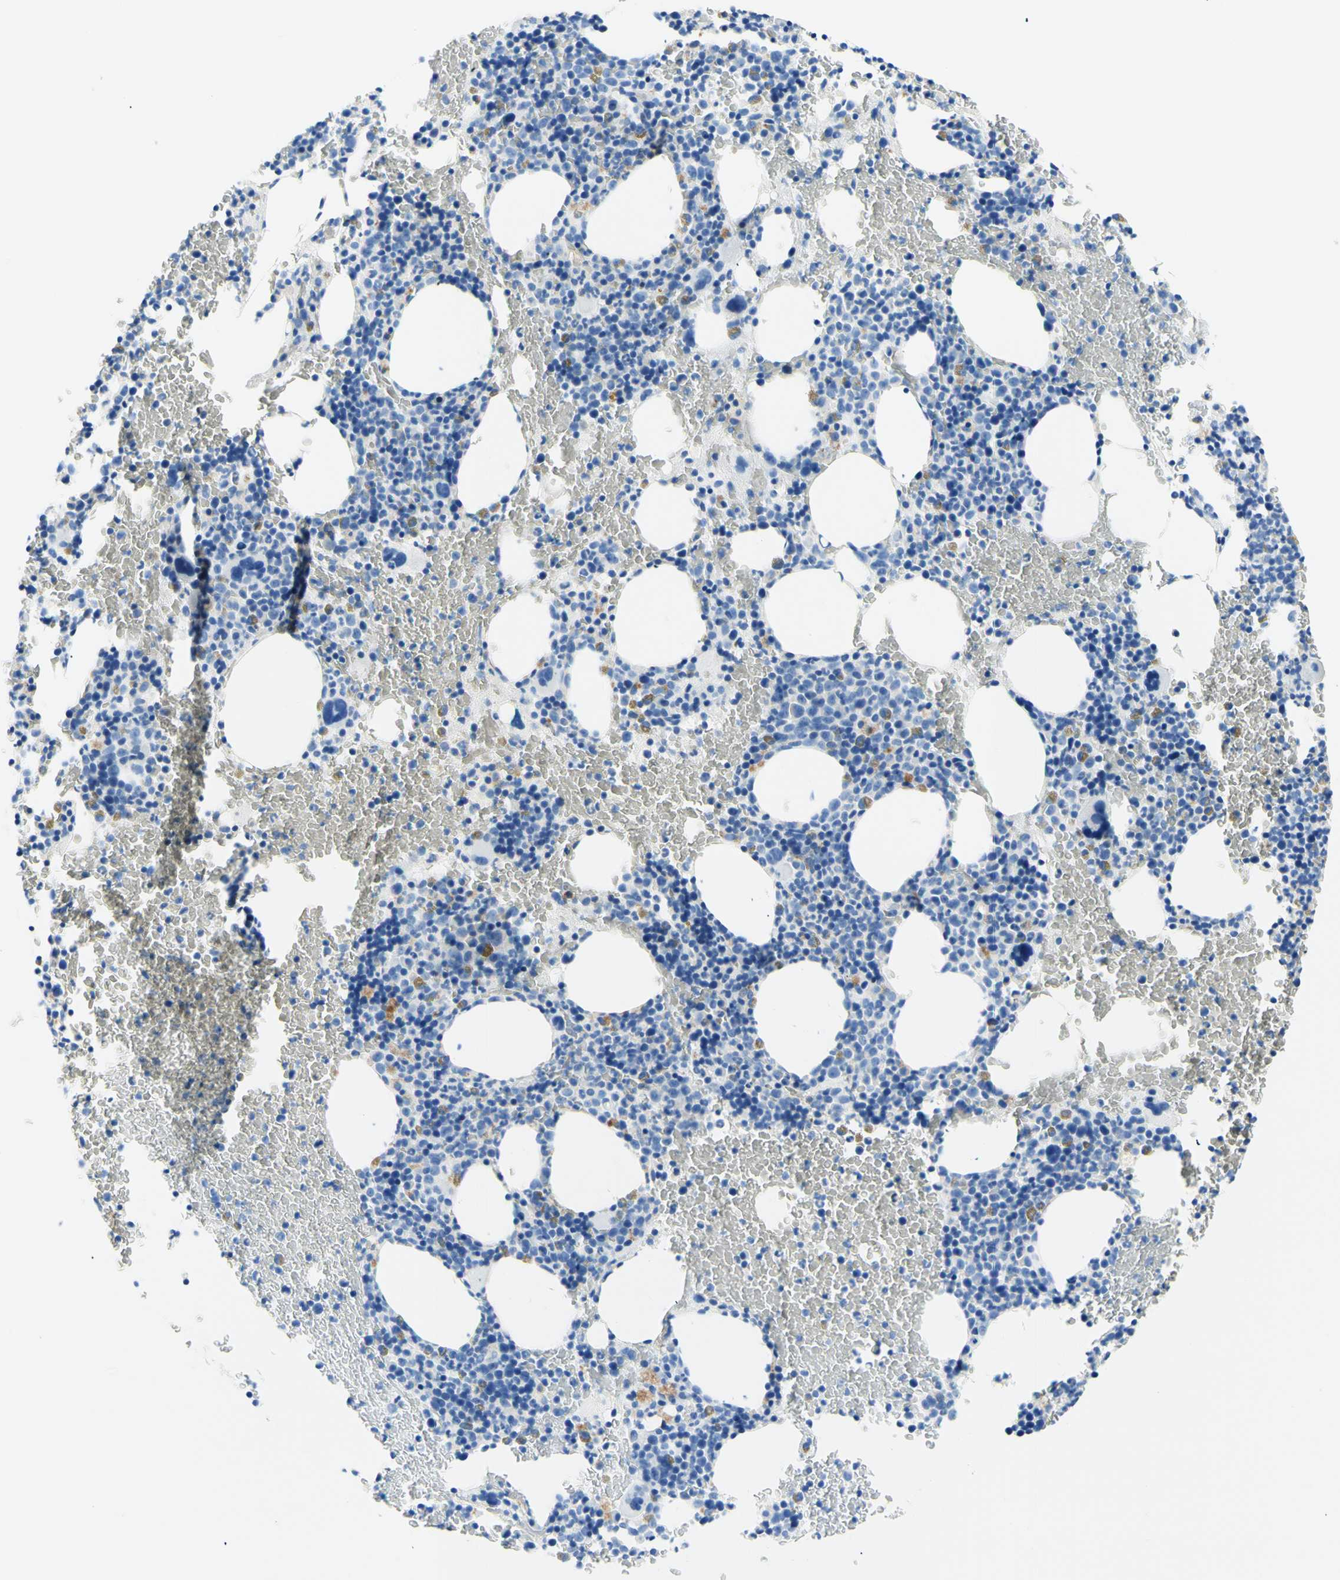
{"staining": {"intensity": "moderate", "quantity": "<25%", "location": "cytoplasmic/membranous"}, "tissue": "bone marrow", "cell_type": "Hematopoietic cells", "image_type": "normal", "snomed": [{"axis": "morphology", "description": "Normal tissue, NOS"}, {"axis": "morphology", "description": "Inflammation, NOS"}, {"axis": "topography", "description": "Bone marrow"}], "caption": "Hematopoietic cells exhibit moderate cytoplasmic/membranous positivity in approximately <25% of cells in benign bone marrow. The protein of interest is shown in brown color, while the nuclei are stained blue.", "gene": "MYH2", "patient": {"sex": "male", "age": 72}}